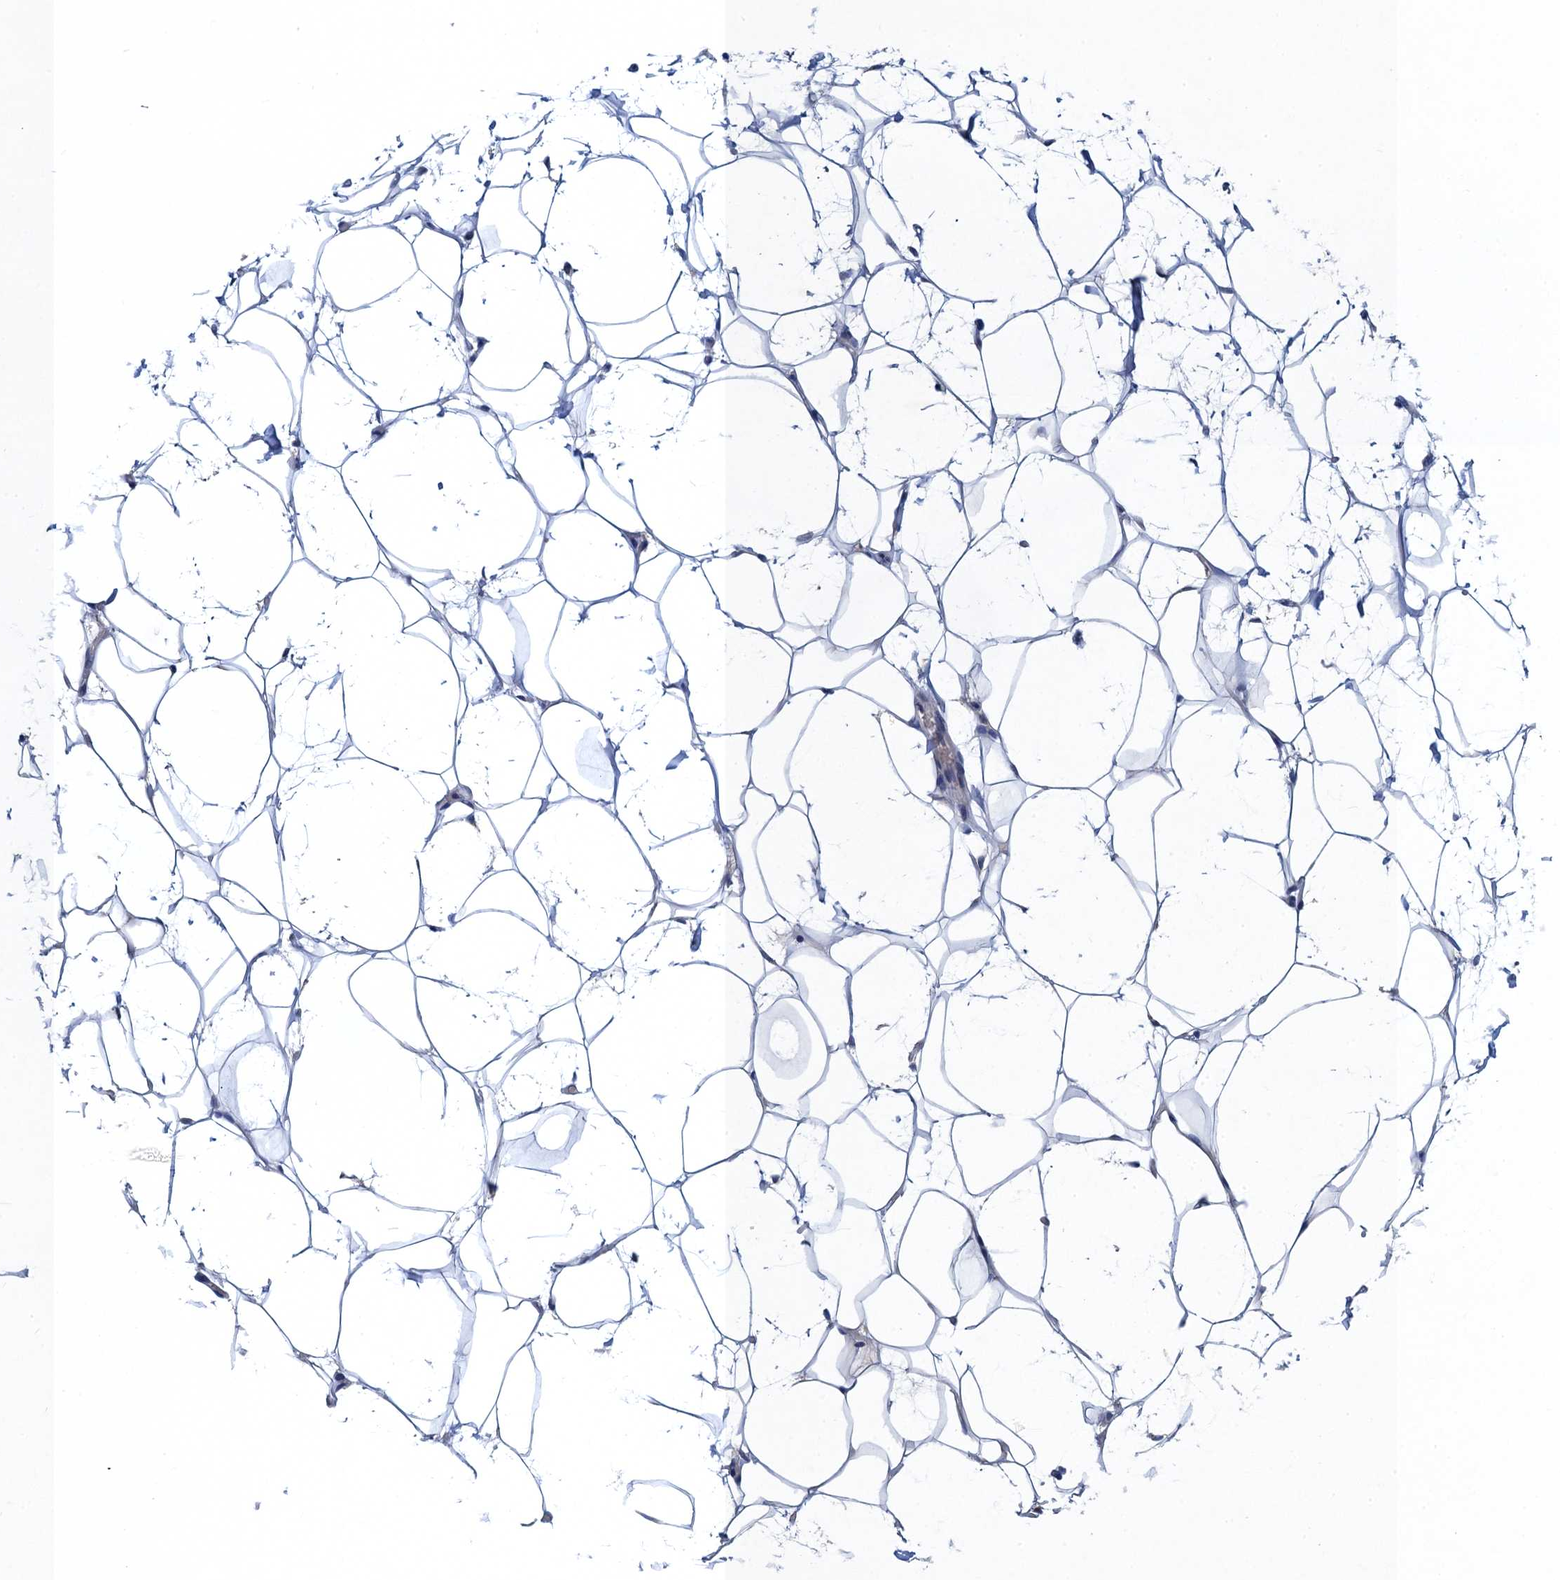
{"staining": {"intensity": "negative", "quantity": "none", "location": "none"}, "tissue": "adipose tissue", "cell_type": "Adipocytes", "image_type": "normal", "snomed": [{"axis": "morphology", "description": "Normal tissue, NOS"}, {"axis": "topography", "description": "Breast"}], "caption": "Adipocytes show no significant positivity in normal adipose tissue.", "gene": "ATOSA", "patient": {"sex": "female", "age": 26}}